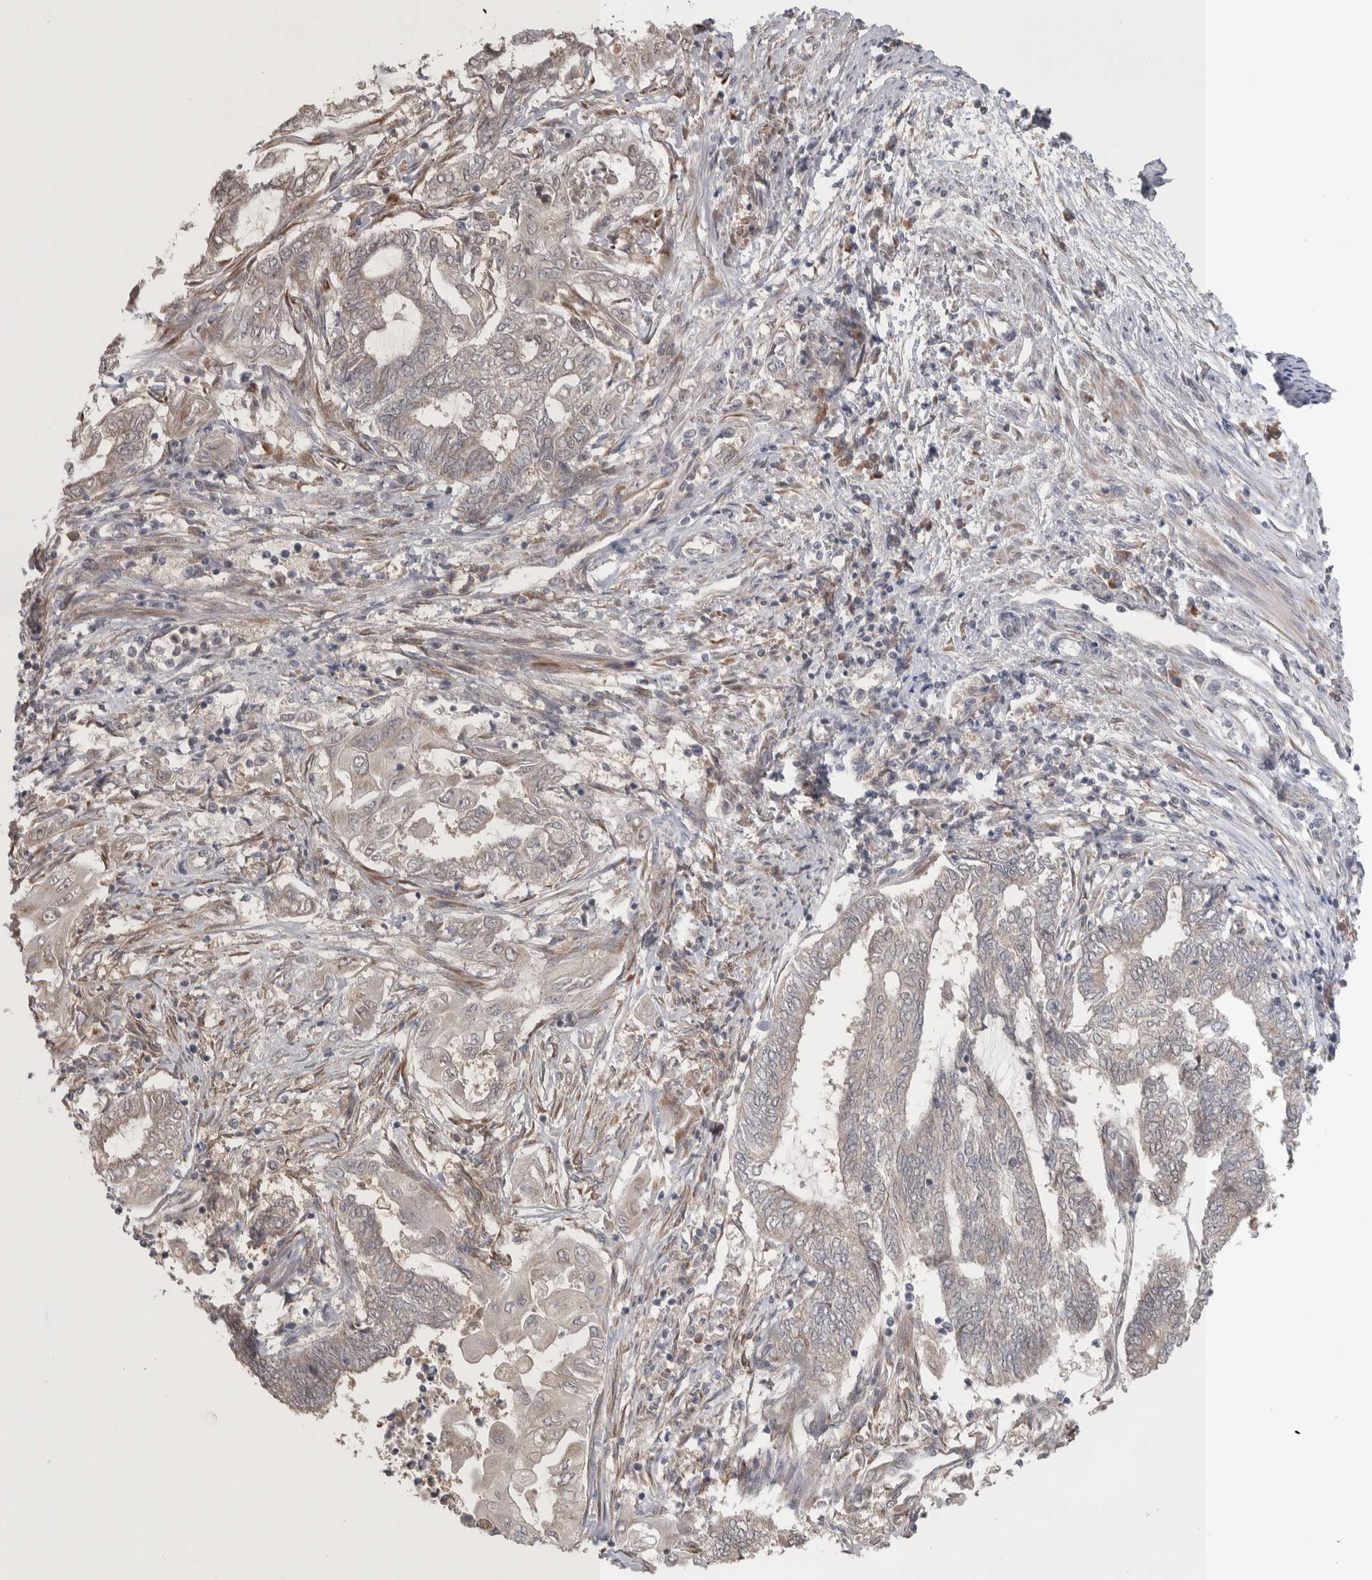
{"staining": {"intensity": "weak", "quantity": "<25%", "location": "cytoplasmic/membranous"}, "tissue": "endometrial cancer", "cell_type": "Tumor cells", "image_type": "cancer", "snomed": [{"axis": "morphology", "description": "Adenocarcinoma, NOS"}, {"axis": "topography", "description": "Uterus"}, {"axis": "topography", "description": "Endometrium"}], "caption": "Image shows no significant protein expression in tumor cells of endometrial cancer (adenocarcinoma).", "gene": "CUL2", "patient": {"sex": "female", "age": 70}}